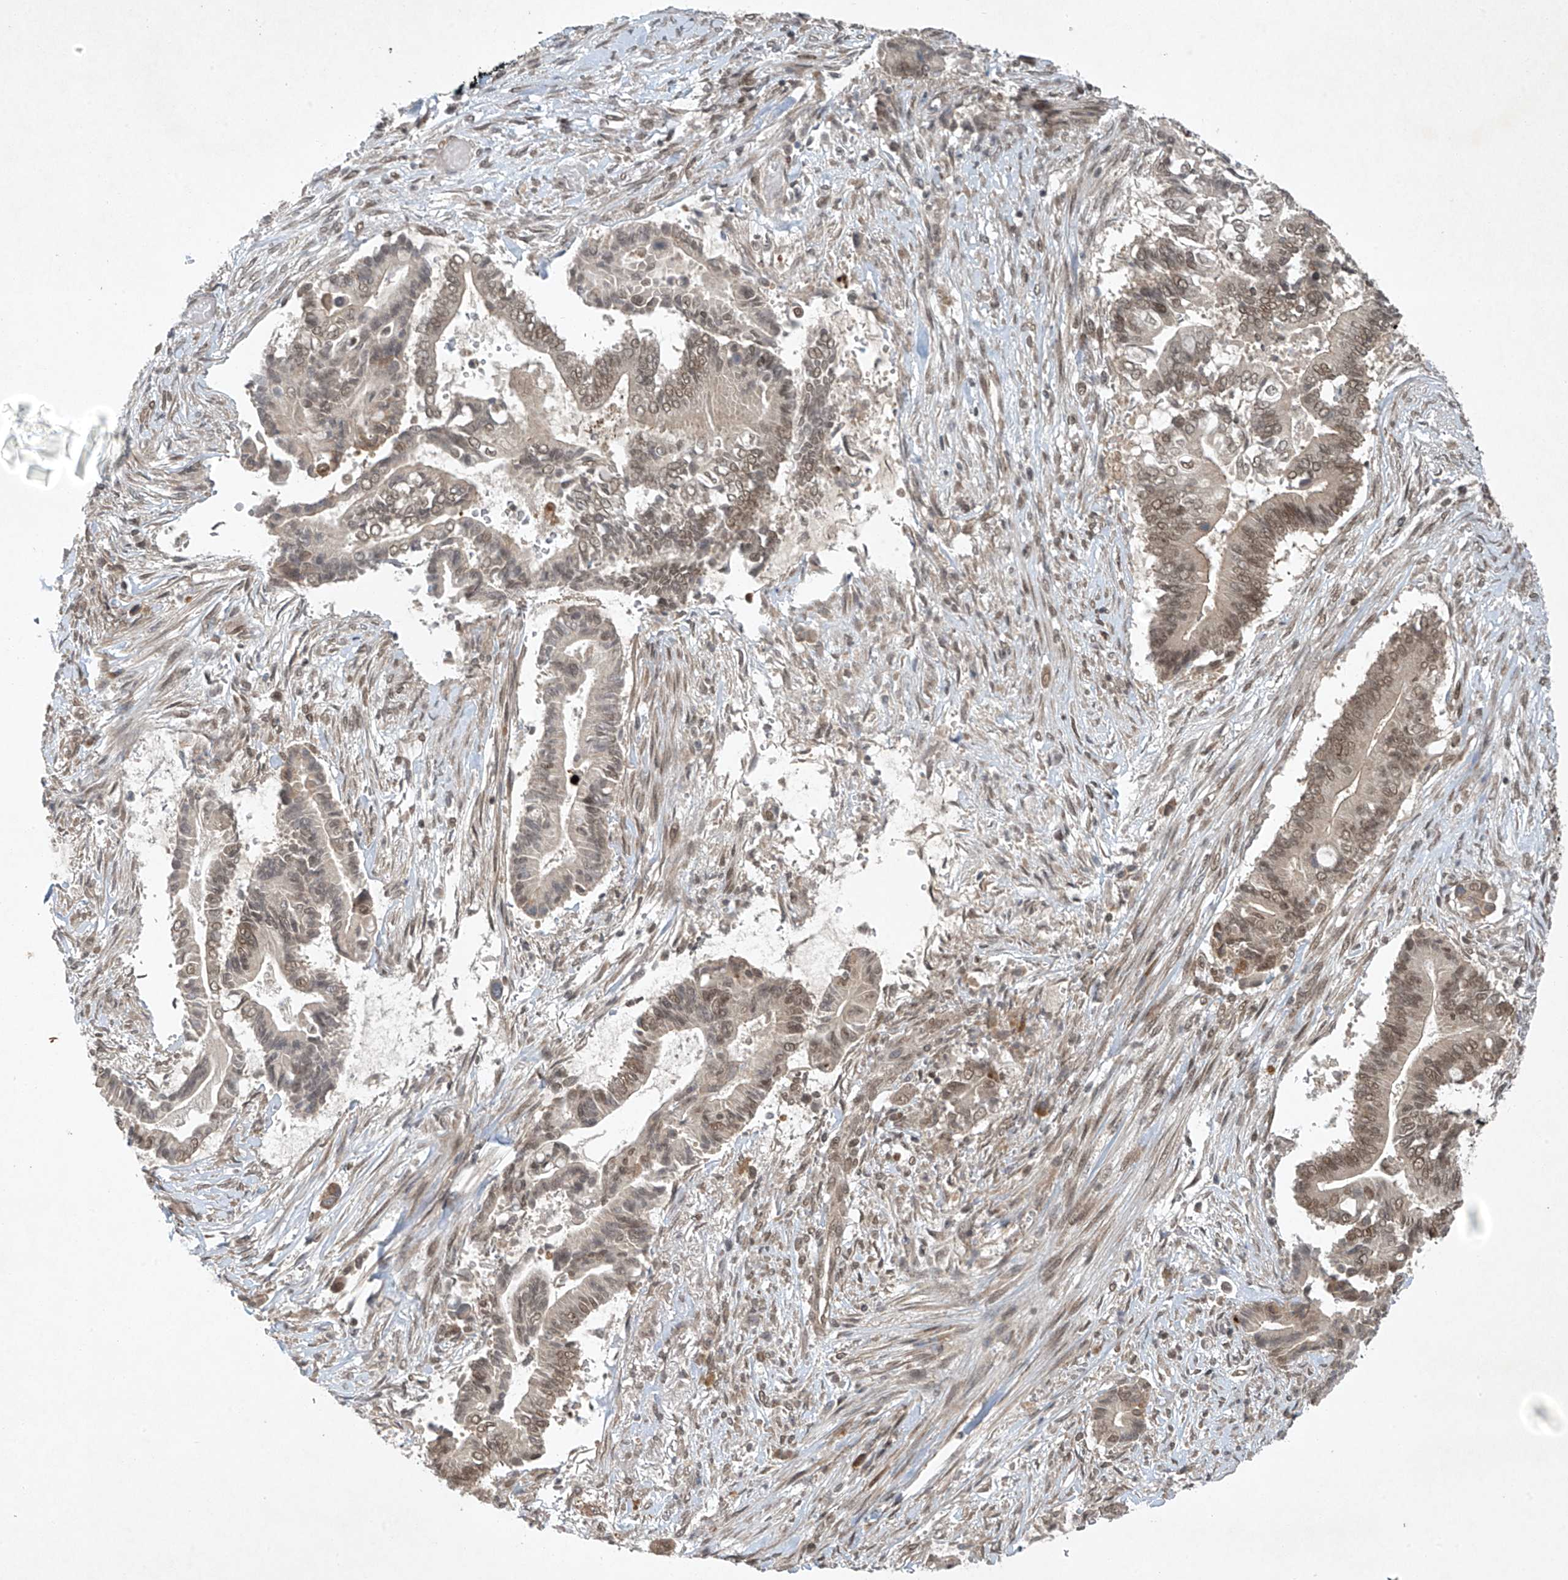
{"staining": {"intensity": "moderate", "quantity": "25%-75%", "location": "nuclear"}, "tissue": "pancreatic cancer", "cell_type": "Tumor cells", "image_type": "cancer", "snomed": [{"axis": "morphology", "description": "Adenocarcinoma, NOS"}, {"axis": "topography", "description": "Pancreas"}], "caption": "Pancreatic cancer stained with IHC shows moderate nuclear expression in approximately 25%-75% of tumor cells. (DAB IHC, brown staining for protein, blue staining for nuclei).", "gene": "TAF8", "patient": {"sex": "male", "age": 68}}